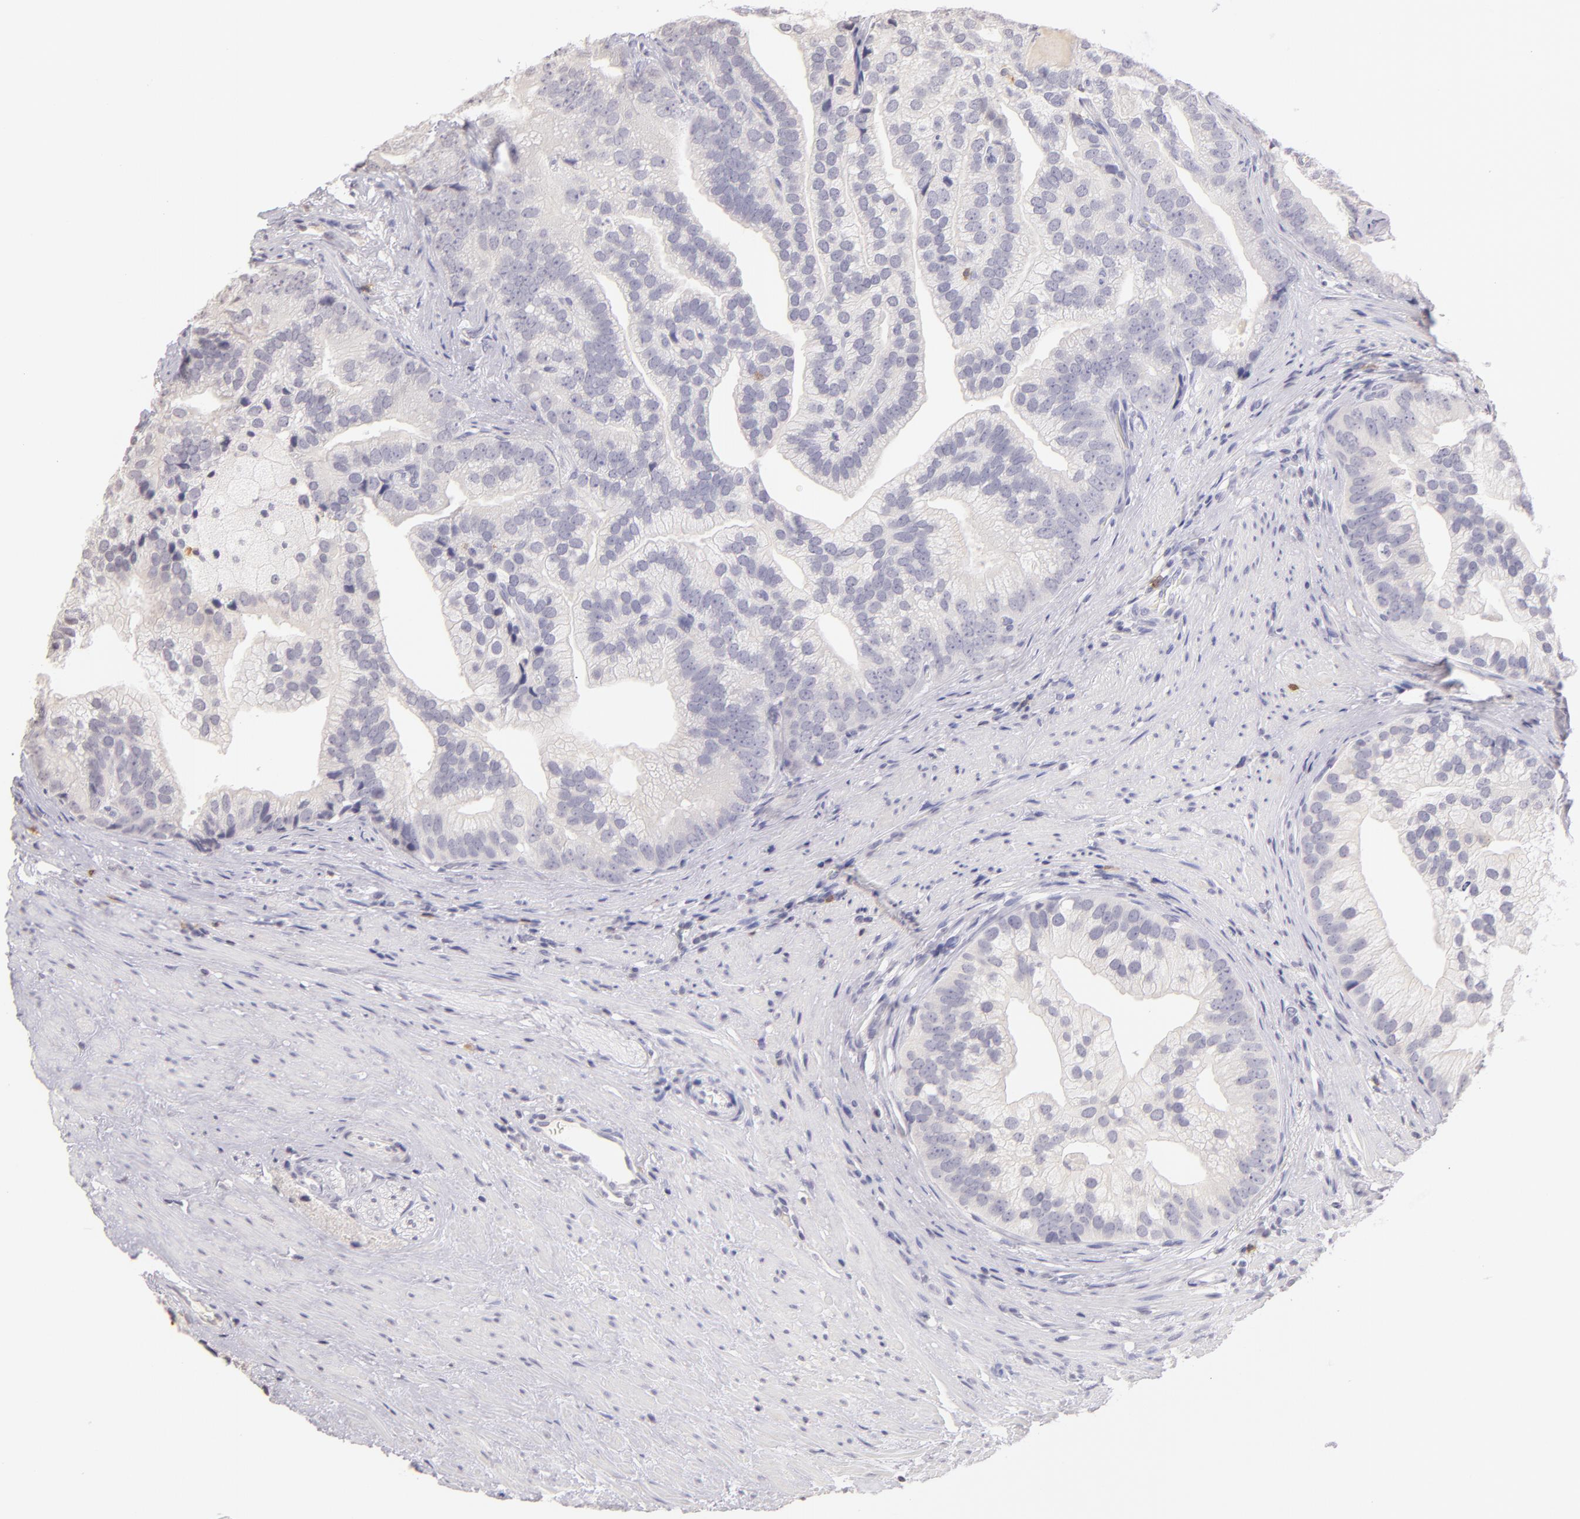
{"staining": {"intensity": "negative", "quantity": "none", "location": "none"}, "tissue": "prostate cancer", "cell_type": "Tumor cells", "image_type": "cancer", "snomed": [{"axis": "morphology", "description": "Adenocarcinoma, Low grade"}, {"axis": "topography", "description": "Prostate"}], "caption": "Tumor cells are negative for brown protein staining in adenocarcinoma (low-grade) (prostate). The staining is performed using DAB brown chromogen with nuclei counter-stained in using hematoxylin.", "gene": "IL2RA", "patient": {"sex": "male", "age": 71}}